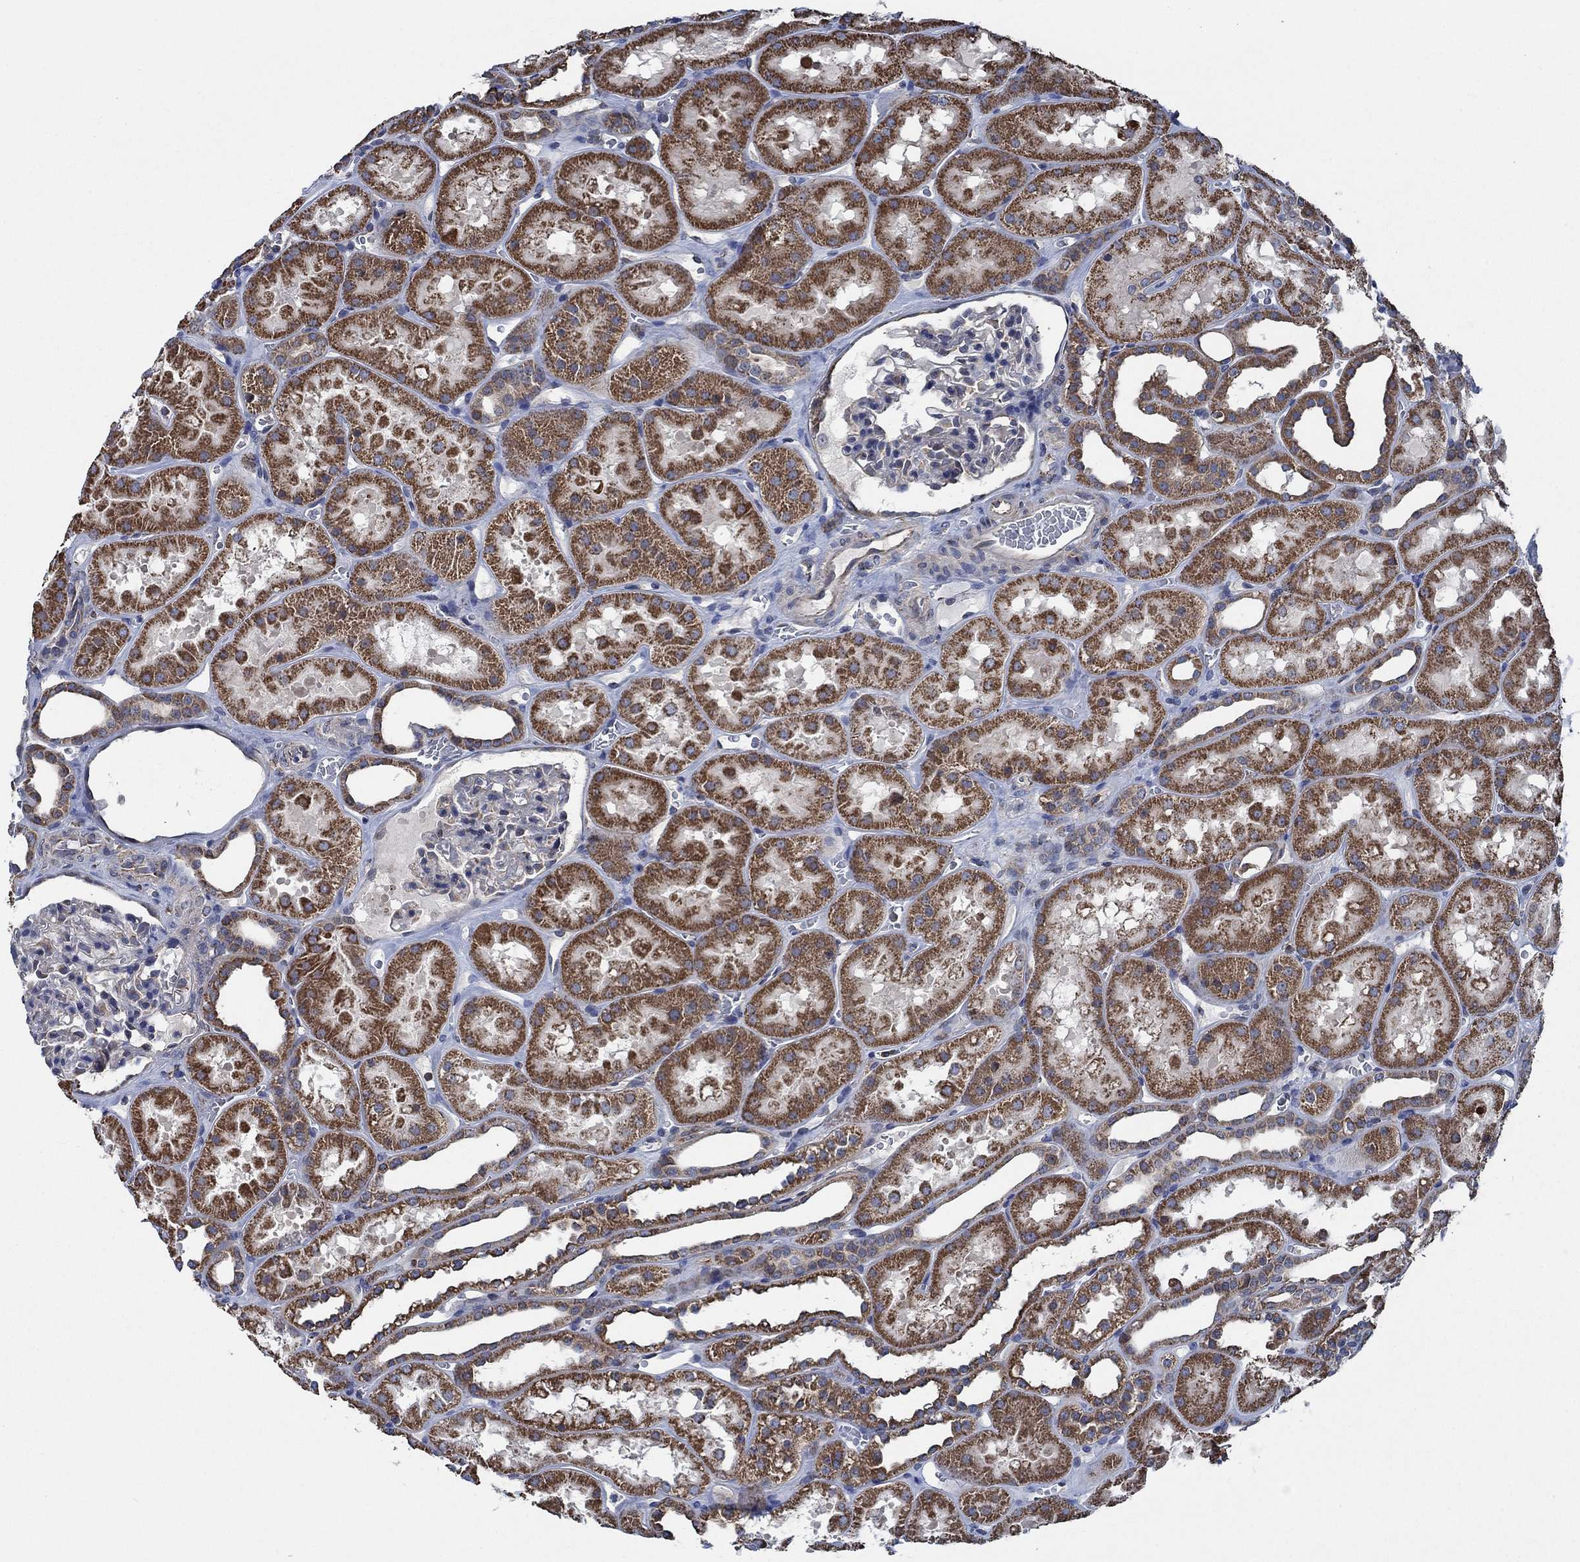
{"staining": {"intensity": "negative", "quantity": "none", "location": "none"}, "tissue": "kidney", "cell_type": "Cells in glomeruli", "image_type": "normal", "snomed": [{"axis": "morphology", "description": "Normal tissue, NOS"}, {"axis": "topography", "description": "Kidney"}], "caption": "Micrograph shows no significant protein positivity in cells in glomeruli of normal kidney.", "gene": "STXBP6", "patient": {"sex": "female", "age": 41}}